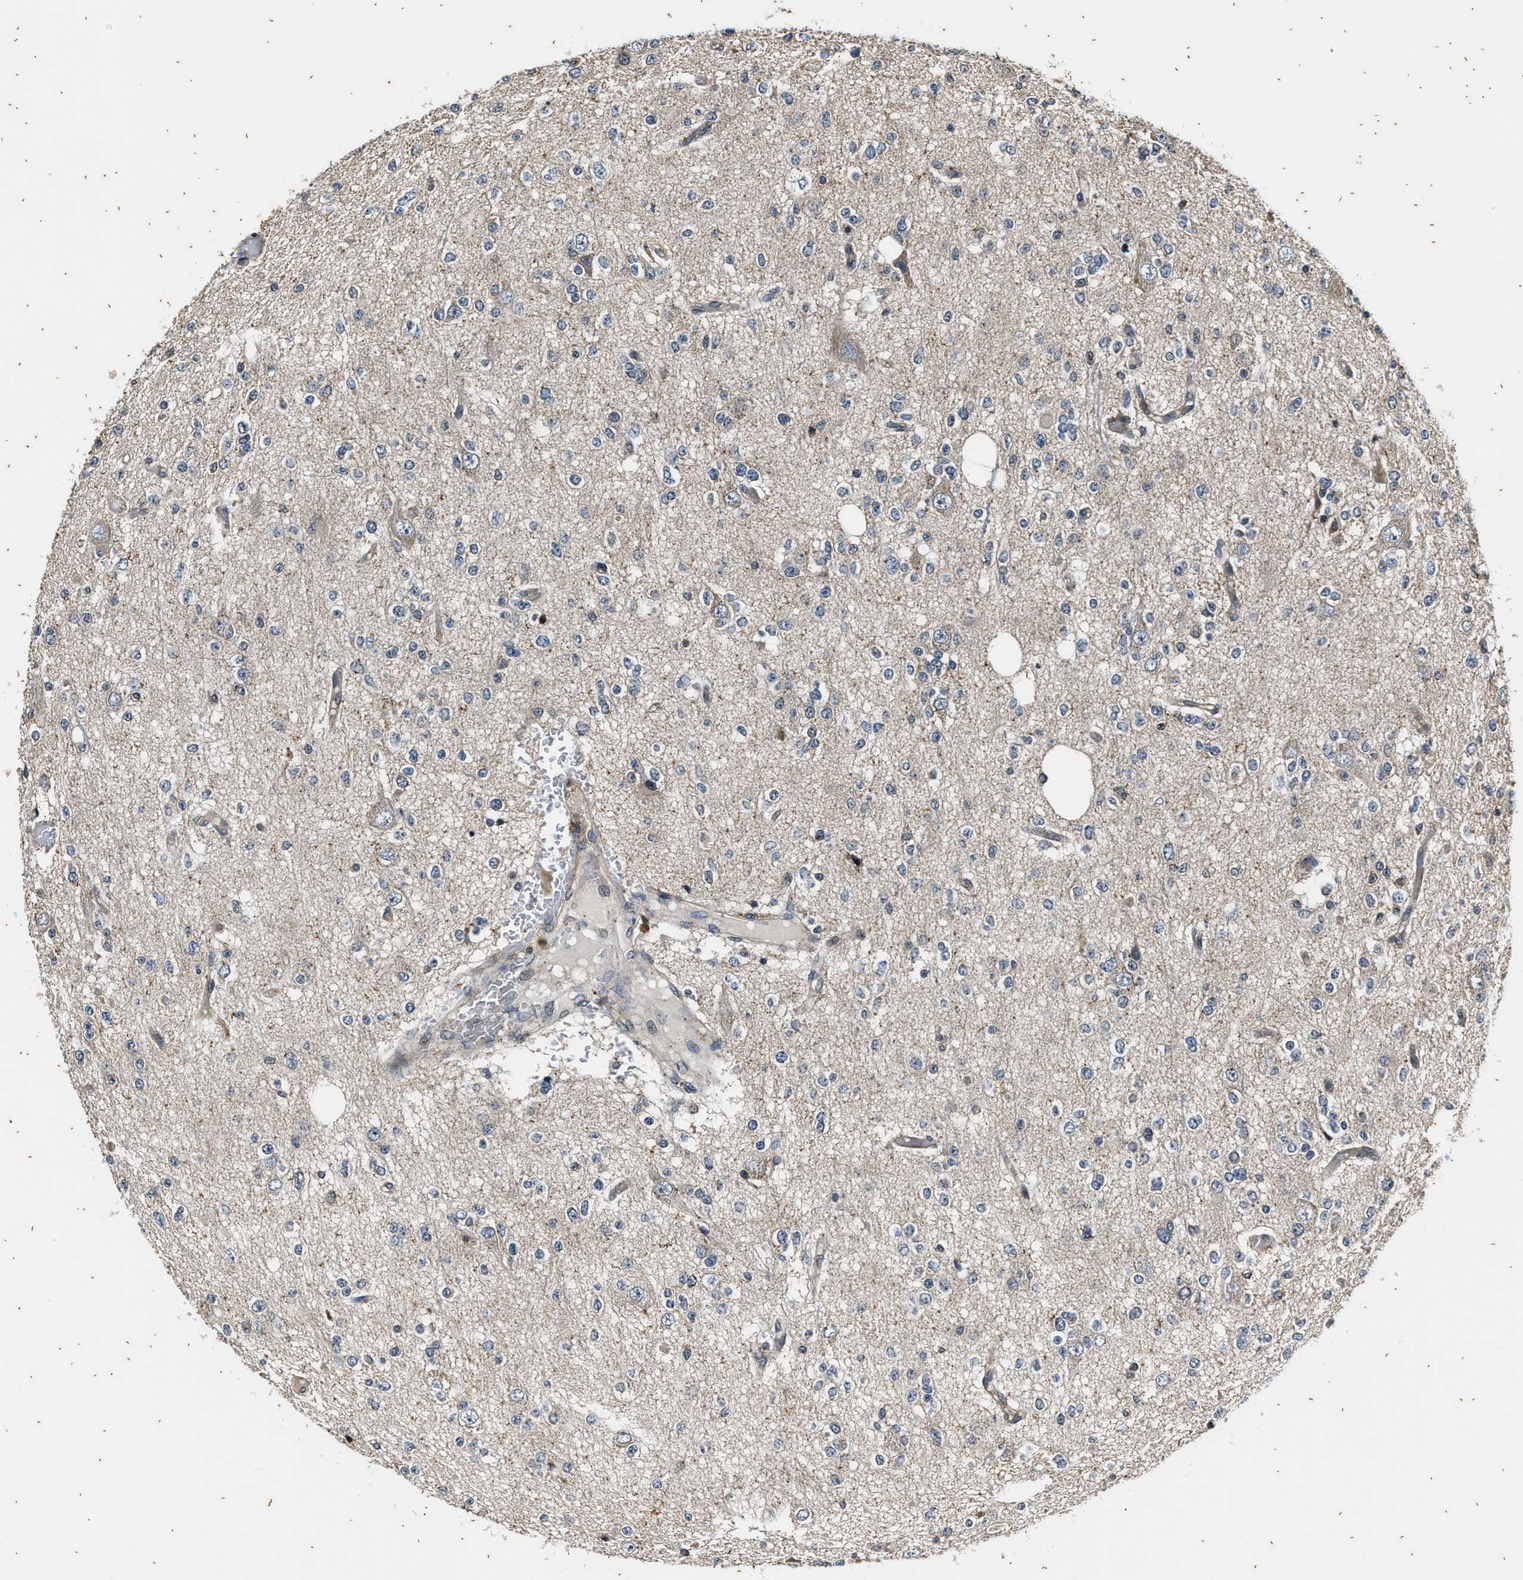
{"staining": {"intensity": "weak", "quantity": "<25%", "location": "cytoplasmic/membranous"}, "tissue": "glioma", "cell_type": "Tumor cells", "image_type": "cancer", "snomed": [{"axis": "morphology", "description": "Glioma, malignant, Low grade"}, {"axis": "topography", "description": "Brain"}], "caption": "DAB (3,3'-diaminobenzidine) immunohistochemical staining of glioma displays no significant staining in tumor cells. The staining is performed using DAB brown chromogen with nuclei counter-stained in using hematoxylin.", "gene": "PTPN7", "patient": {"sex": "male", "age": 38}}